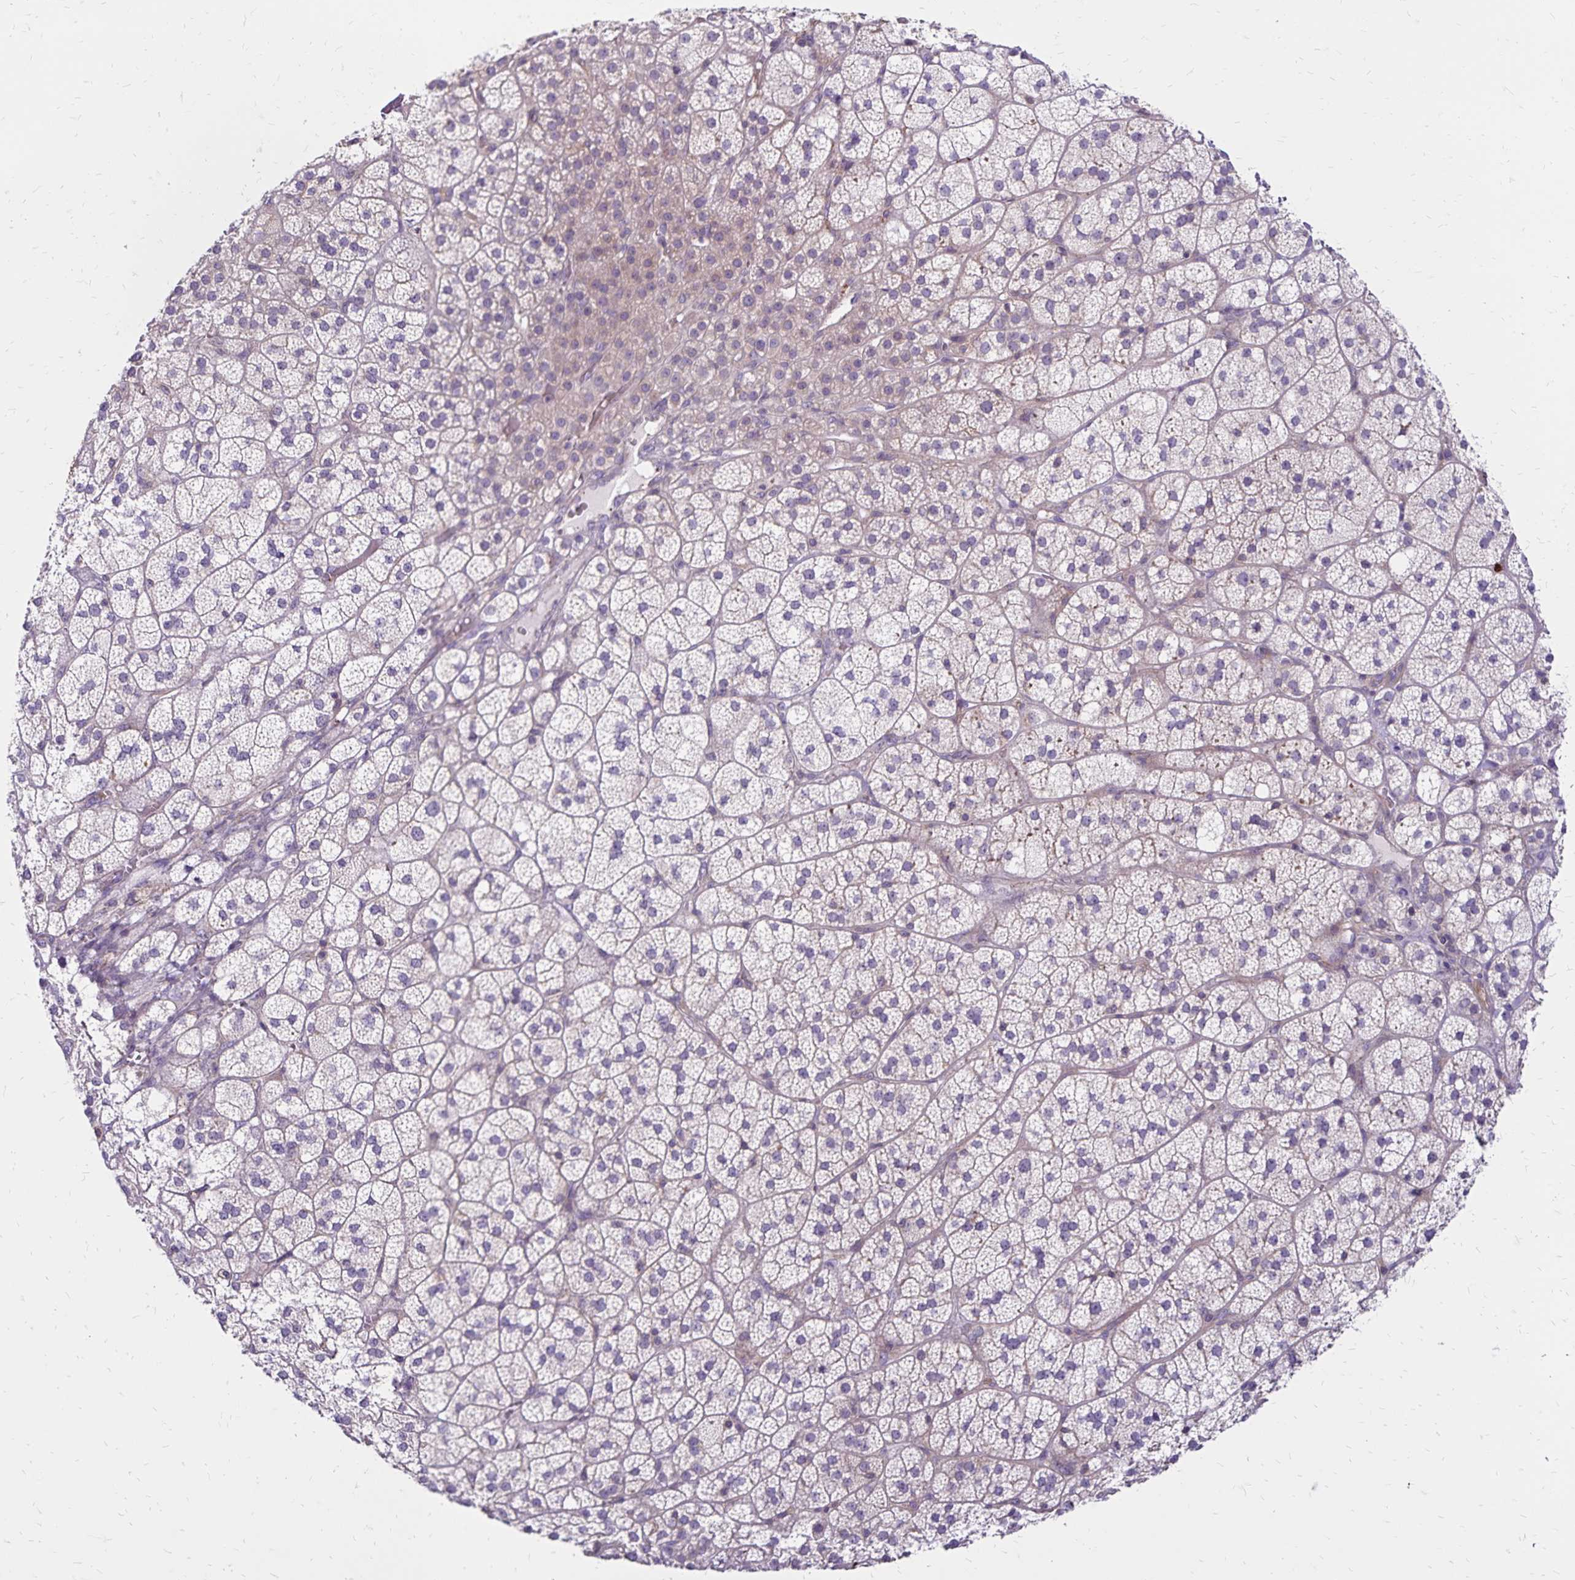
{"staining": {"intensity": "weak", "quantity": "25%-75%", "location": "cytoplasmic/membranous"}, "tissue": "adrenal gland", "cell_type": "Glandular cells", "image_type": "normal", "snomed": [{"axis": "morphology", "description": "Normal tissue, NOS"}, {"axis": "topography", "description": "Adrenal gland"}], "caption": "Unremarkable adrenal gland reveals weak cytoplasmic/membranous positivity in about 25%-75% of glandular cells, visualized by immunohistochemistry.", "gene": "FSD1", "patient": {"sex": "female", "age": 60}}